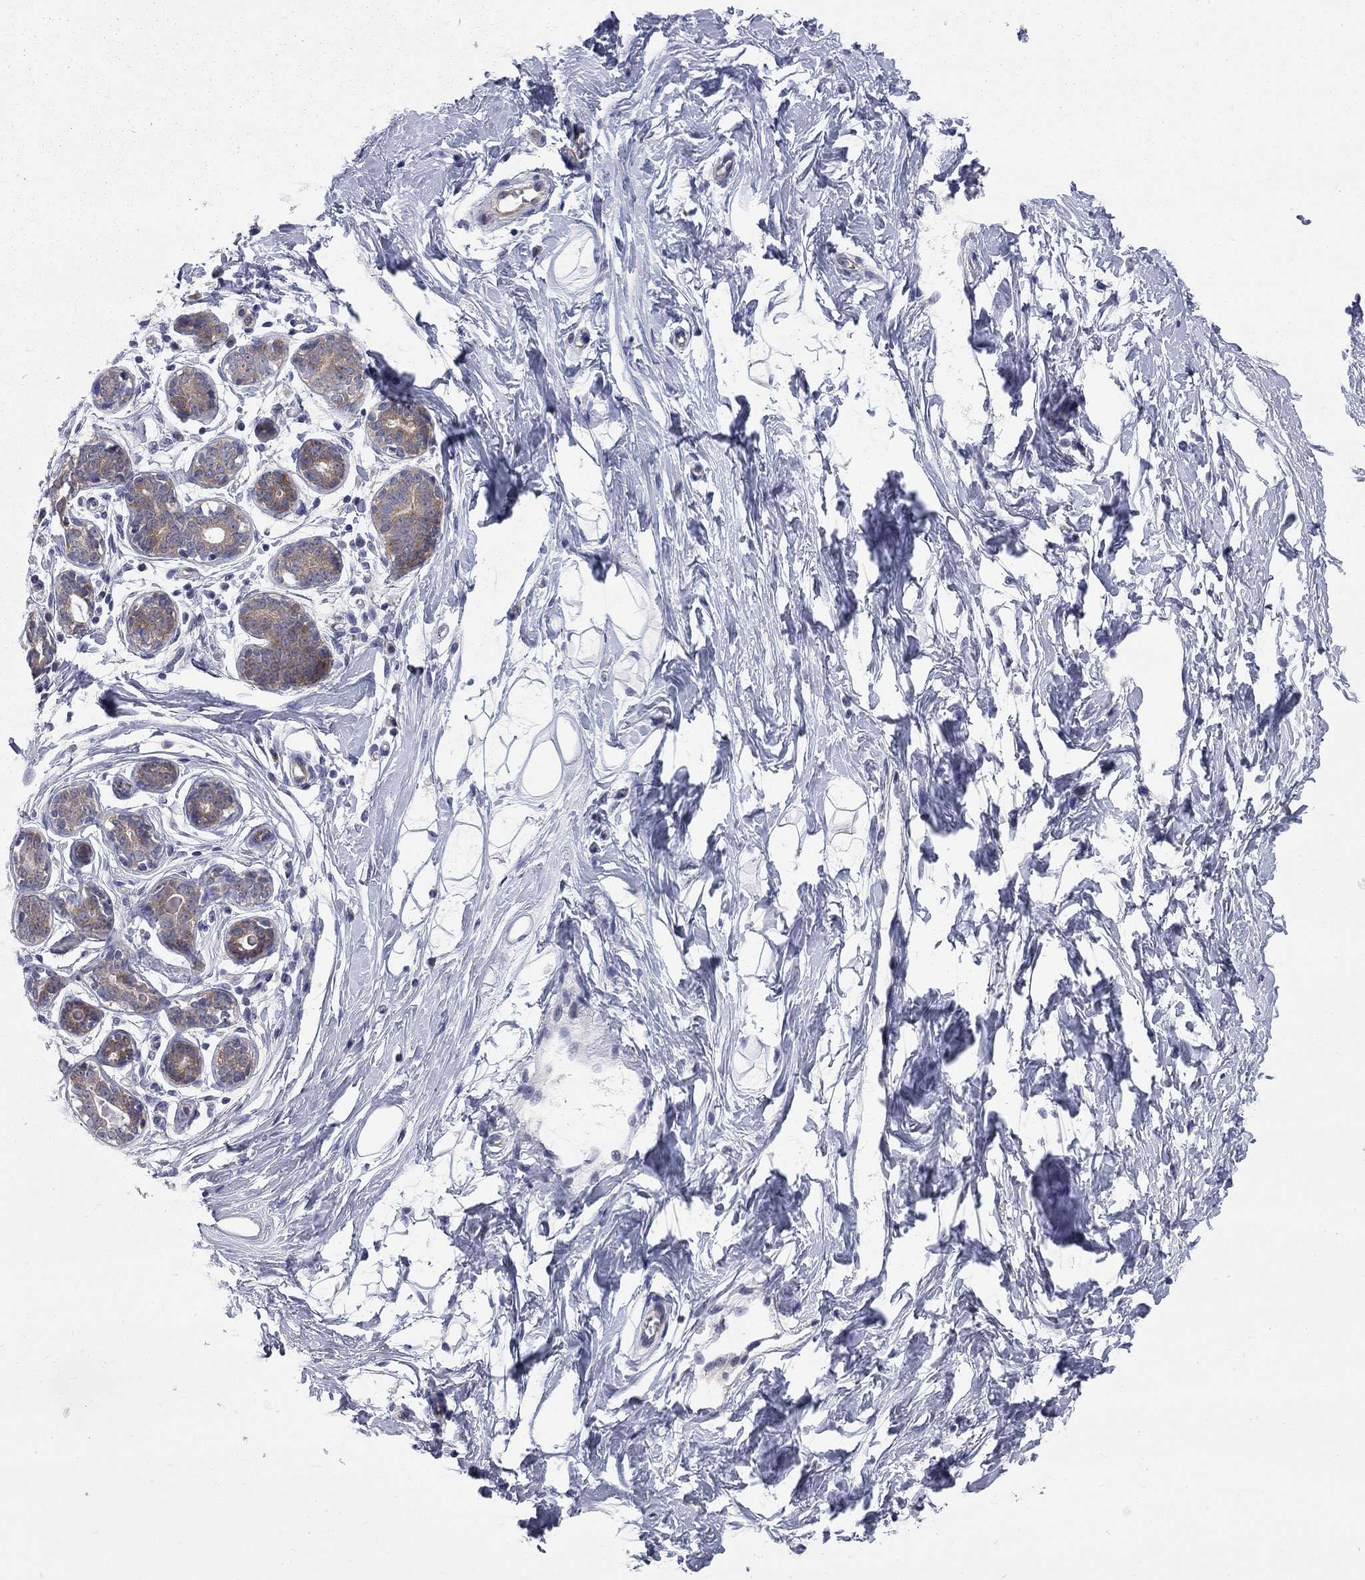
{"staining": {"intensity": "negative", "quantity": "none", "location": "none"}, "tissue": "breast", "cell_type": "Adipocytes", "image_type": "normal", "snomed": [{"axis": "morphology", "description": "Normal tissue, NOS"}, {"axis": "topography", "description": "Breast"}], "caption": "DAB immunohistochemical staining of unremarkable human breast demonstrates no significant staining in adipocytes. (DAB immunohistochemistry, high magnification).", "gene": "ENSG00000255639", "patient": {"sex": "female", "age": 37}}